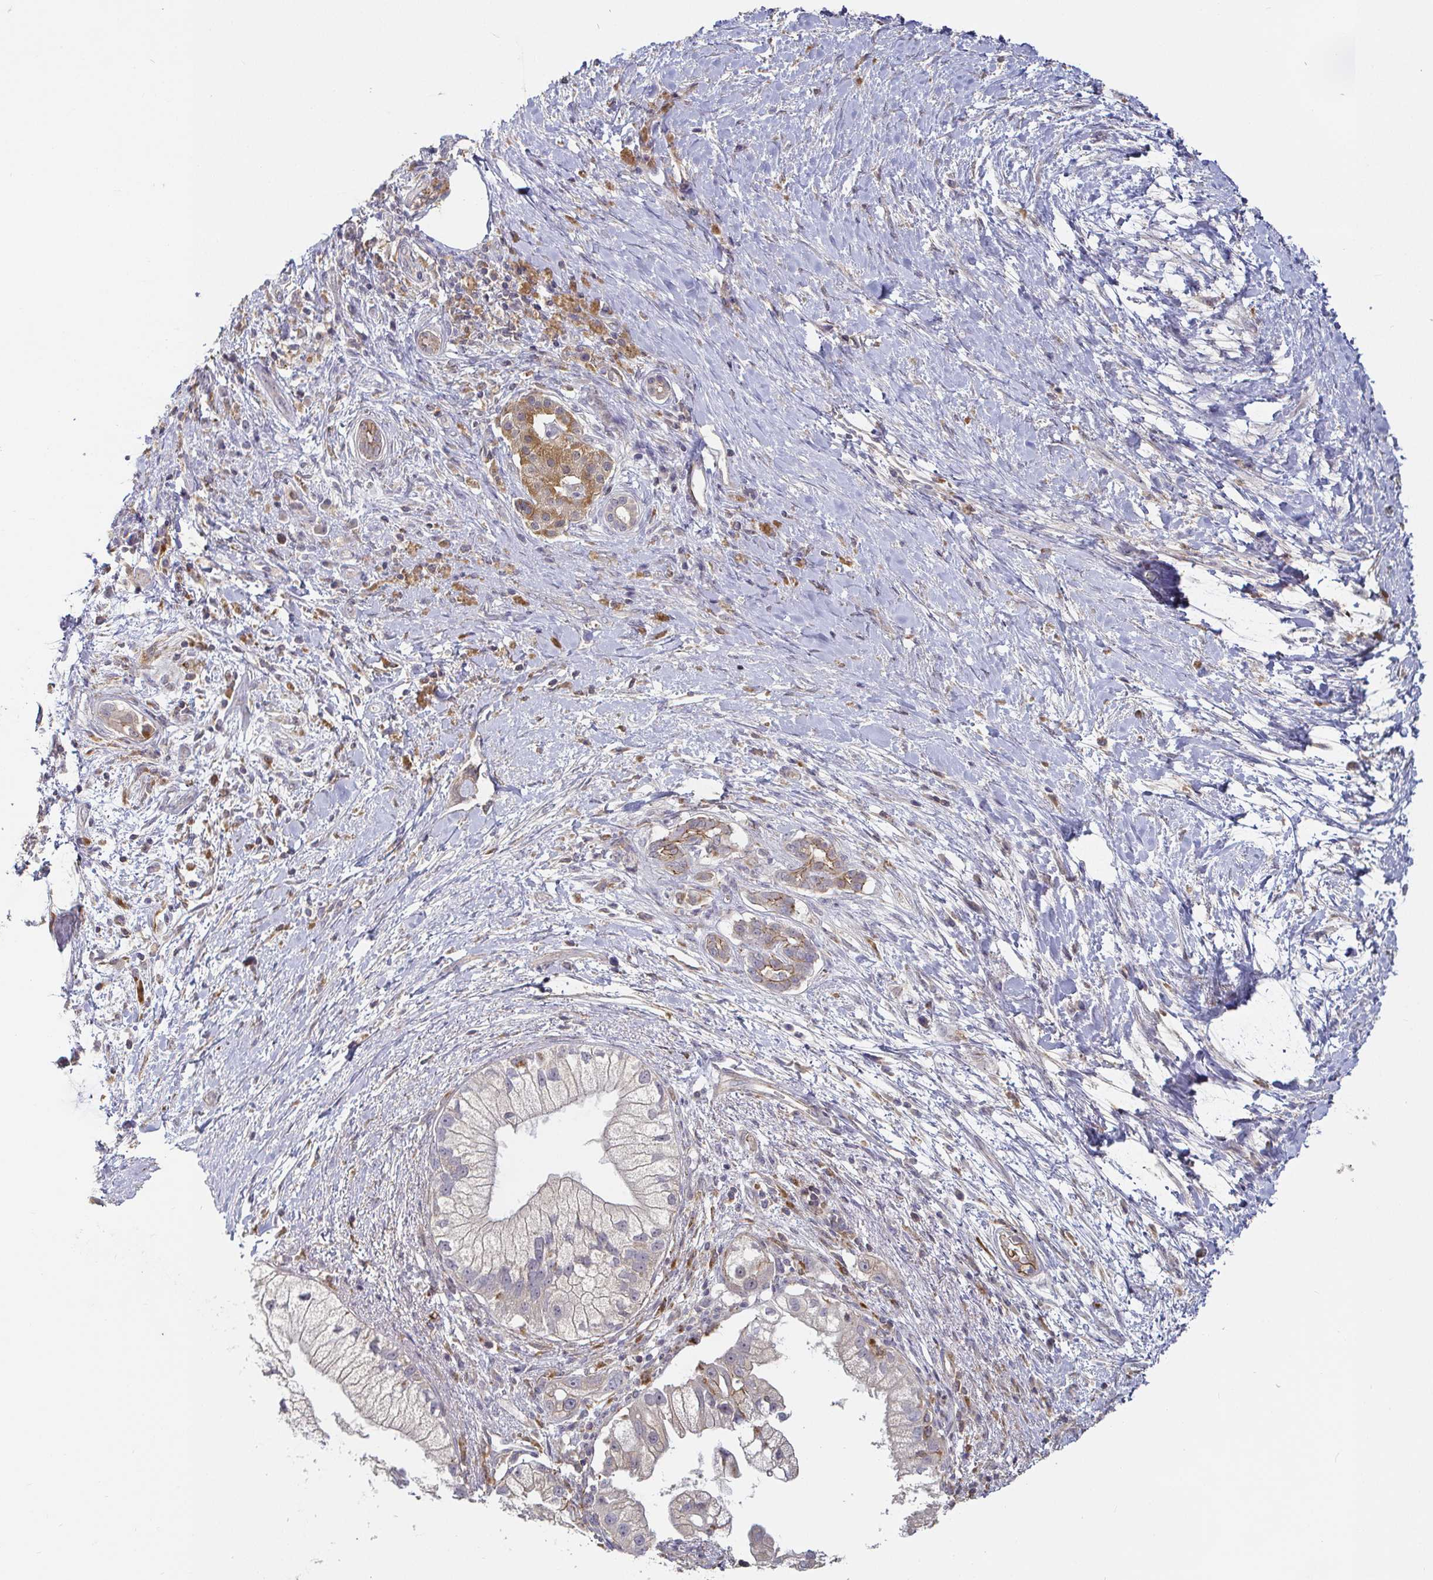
{"staining": {"intensity": "weak", "quantity": "<25%", "location": "cytoplasmic/membranous"}, "tissue": "pancreatic cancer", "cell_type": "Tumor cells", "image_type": "cancer", "snomed": [{"axis": "morphology", "description": "Adenocarcinoma, NOS"}, {"axis": "topography", "description": "Pancreas"}], "caption": "This is an immunohistochemistry image of pancreatic cancer. There is no positivity in tumor cells.", "gene": "CDH18", "patient": {"sex": "male", "age": 70}}